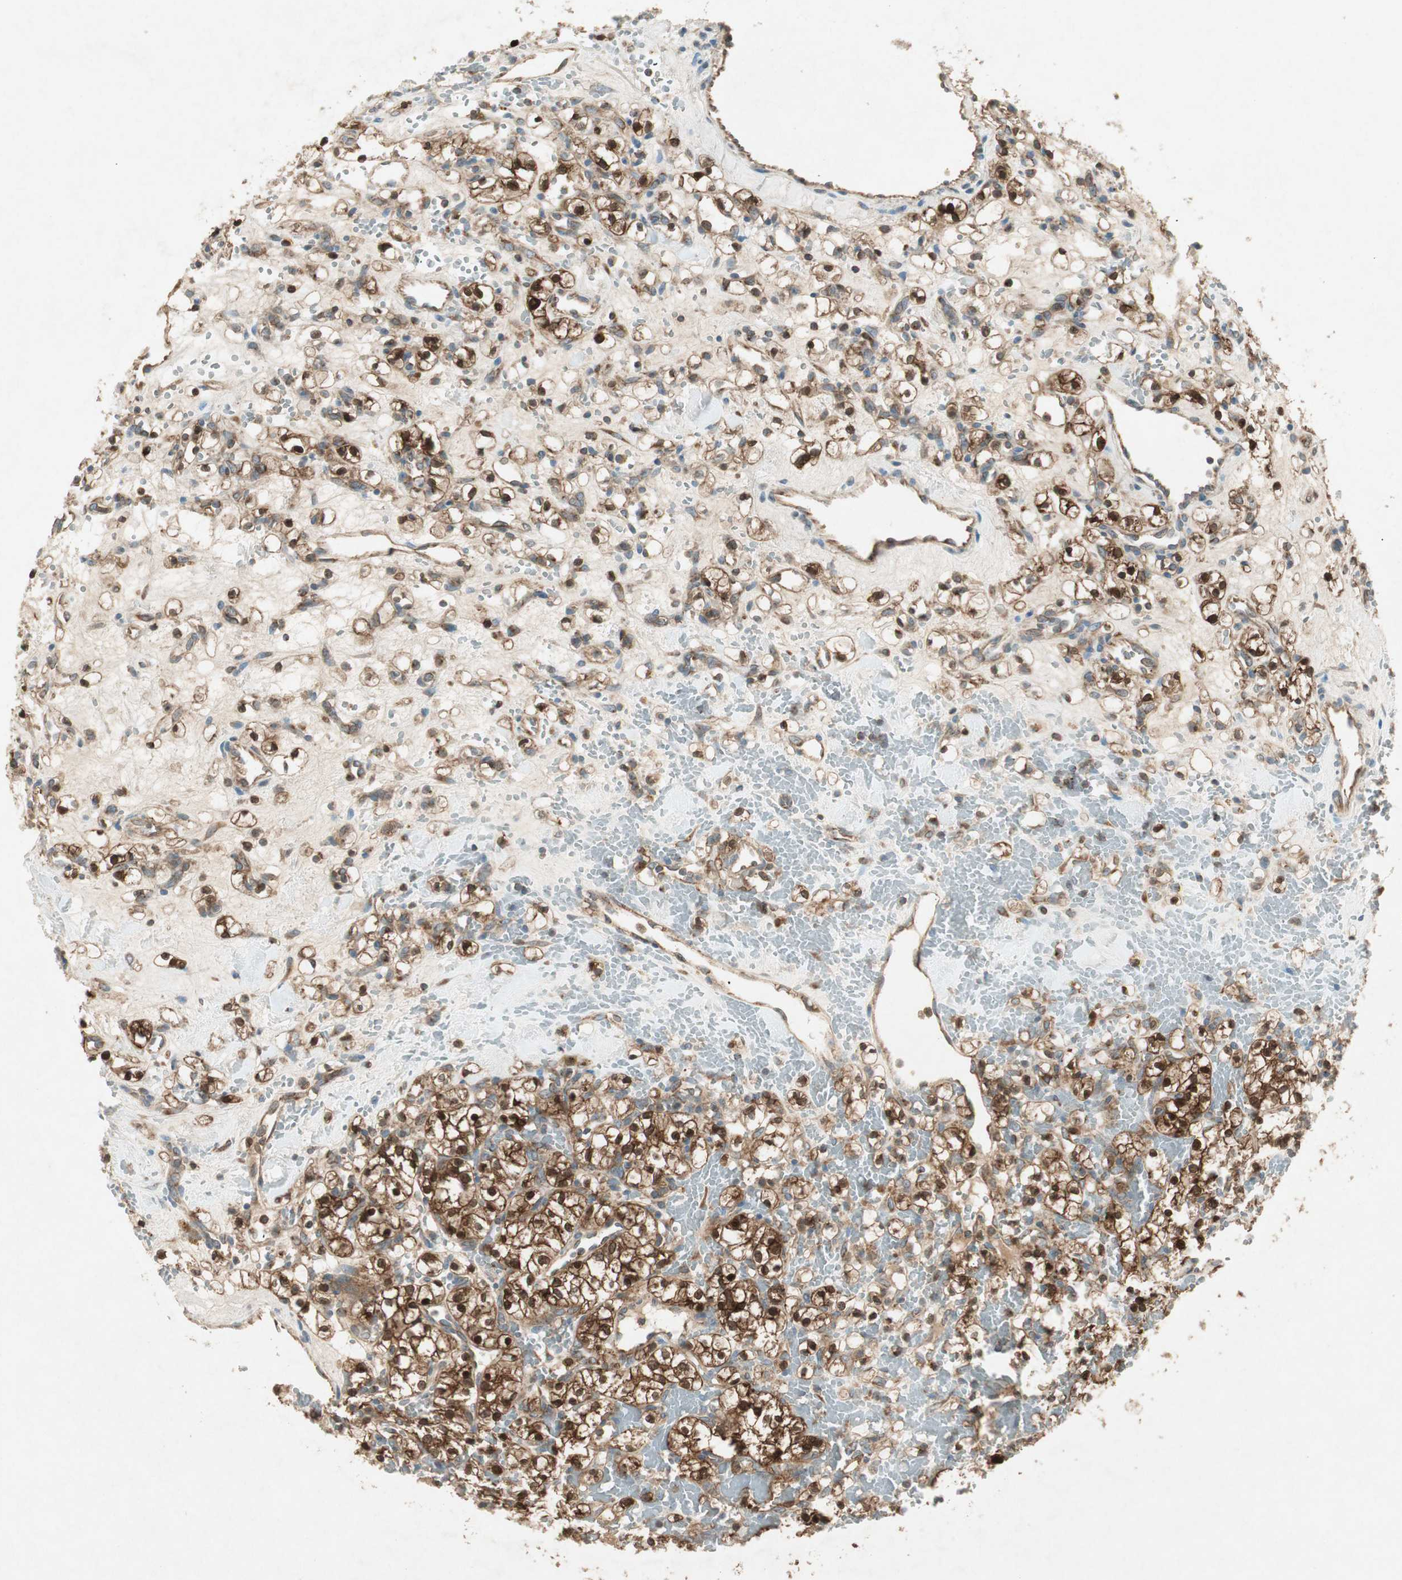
{"staining": {"intensity": "strong", "quantity": ">75%", "location": "cytoplasmic/membranous,nuclear"}, "tissue": "renal cancer", "cell_type": "Tumor cells", "image_type": "cancer", "snomed": [{"axis": "morphology", "description": "Adenocarcinoma, NOS"}, {"axis": "topography", "description": "Kidney"}], "caption": "The histopathology image demonstrates staining of renal adenocarcinoma, revealing strong cytoplasmic/membranous and nuclear protein positivity (brown color) within tumor cells.", "gene": "CHADL", "patient": {"sex": "female", "age": 60}}